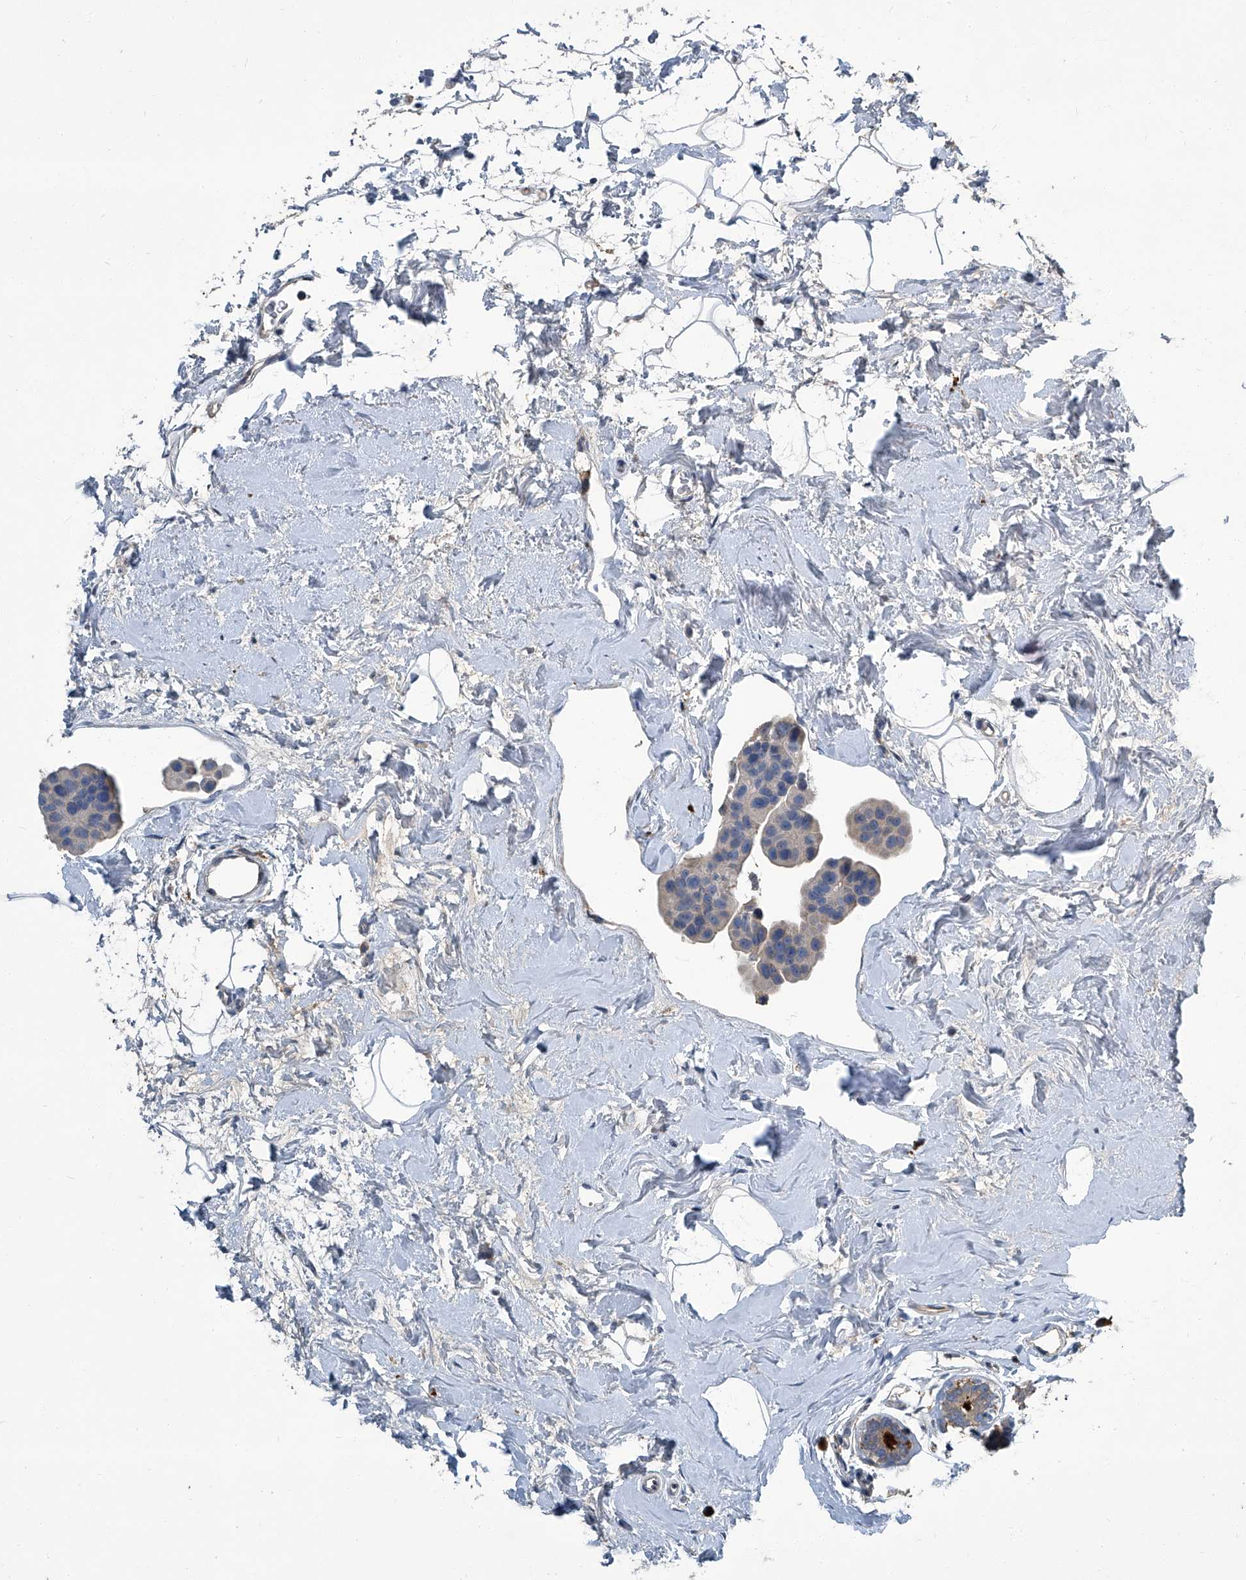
{"staining": {"intensity": "negative", "quantity": "none", "location": "none"}, "tissue": "breast cancer", "cell_type": "Tumor cells", "image_type": "cancer", "snomed": [{"axis": "morphology", "description": "Normal tissue, NOS"}, {"axis": "morphology", "description": "Duct carcinoma"}, {"axis": "topography", "description": "Breast"}], "caption": "High power microscopy photomicrograph of an immunohistochemistry (IHC) image of breast cancer, revealing no significant positivity in tumor cells.", "gene": "FAM167A", "patient": {"sex": "female", "age": 39}}